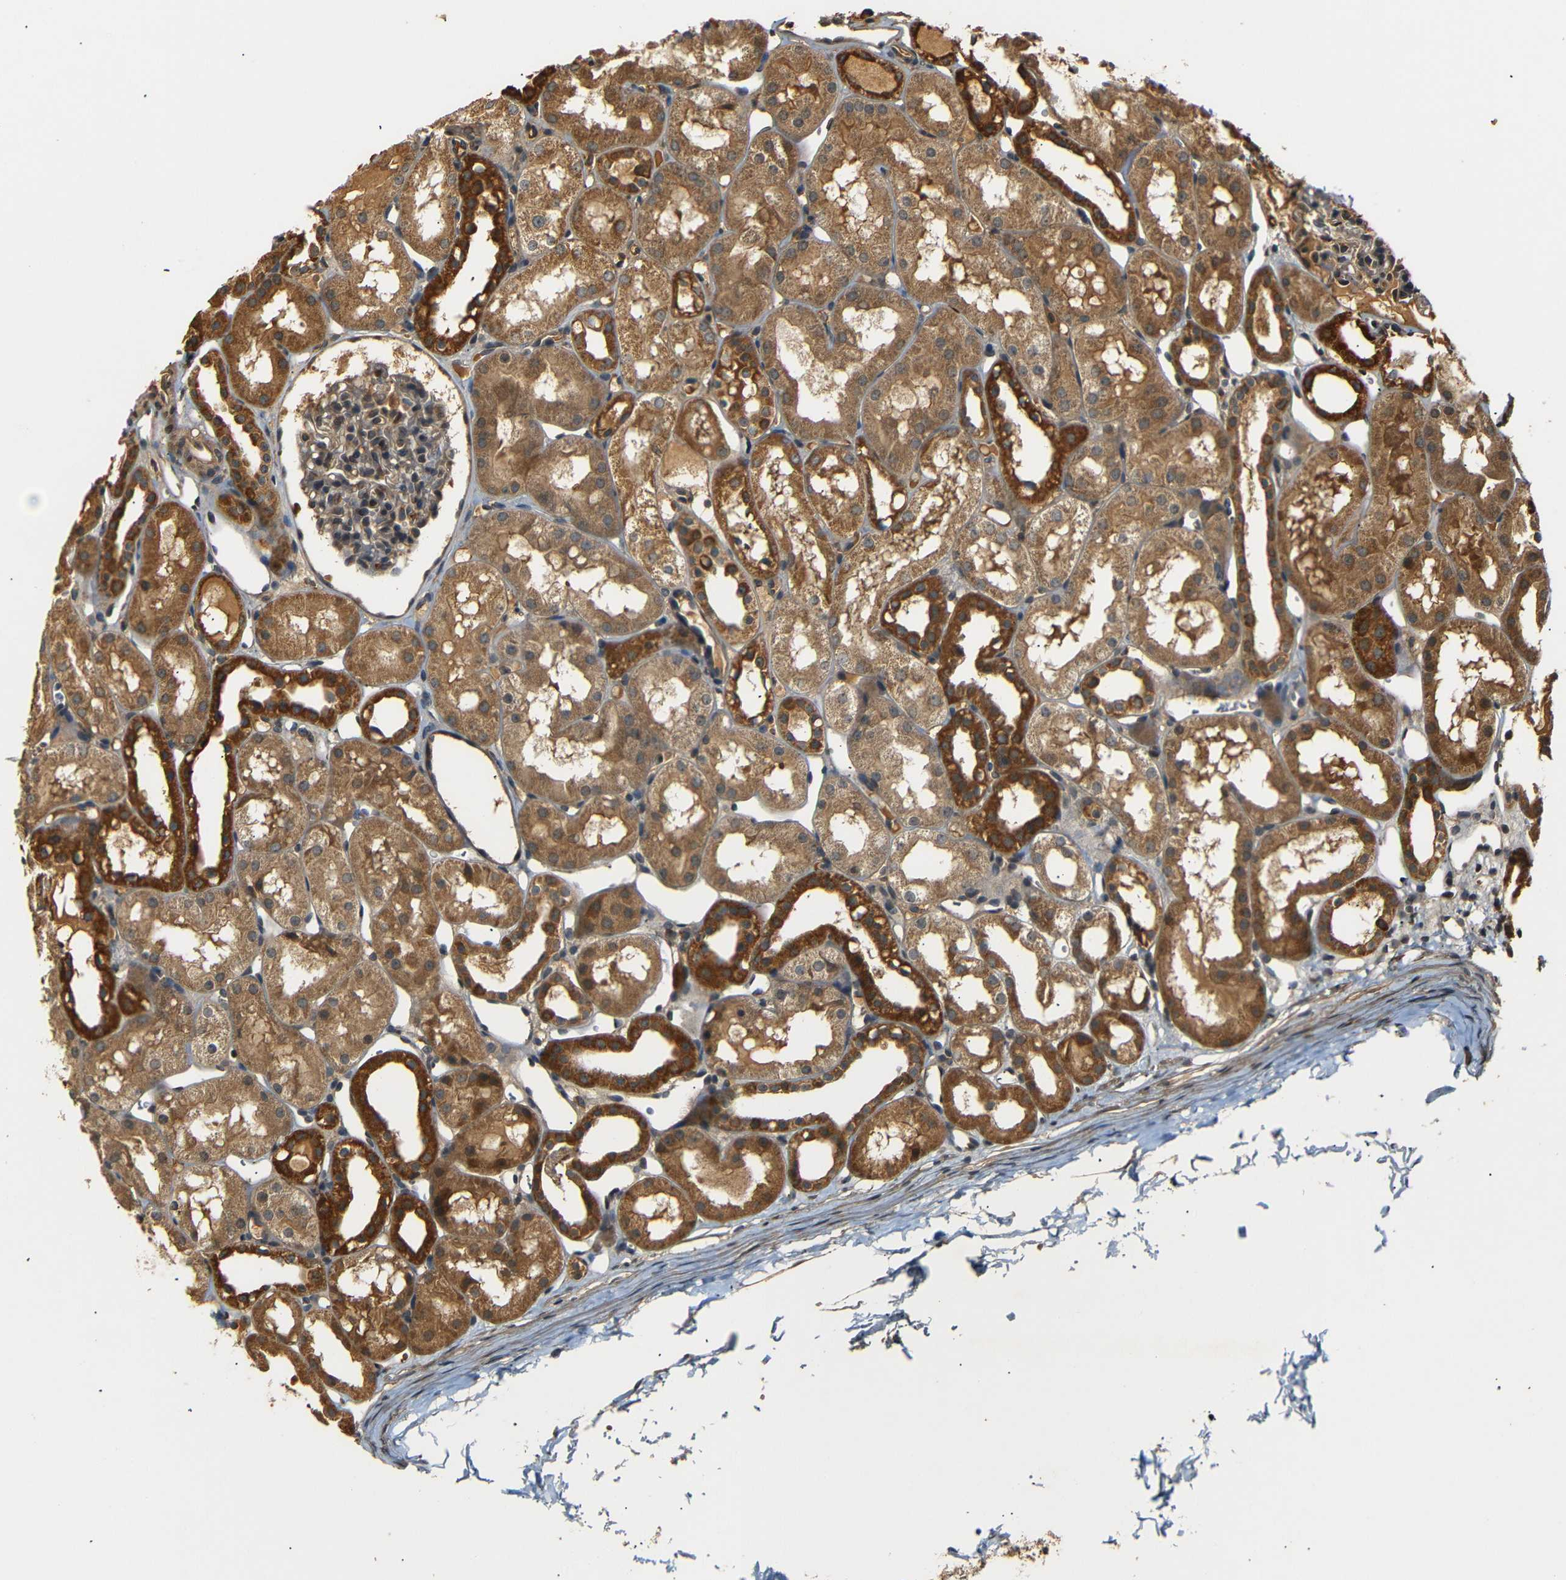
{"staining": {"intensity": "weak", "quantity": ">75%", "location": "cytoplasmic/membranous"}, "tissue": "kidney", "cell_type": "Cells in glomeruli", "image_type": "normal", "snomed": [{"axis": "morphology", "description": "Normal tissue, NOS"}, {"axis": "topography", "description": "Kidney"}, {"axis": "topography", "description": "Urinary bladder"}], "caption": "Immunohistochemistry (DAB (3,3'-diaminobenzidine)) staining of benign human kidney exhibits weak cytoplasmic/membranous protein positivity in approximately >75% of cells in glomeruli.", "gene": "TANK", "patient": {"sex": "male", "age": 16}}